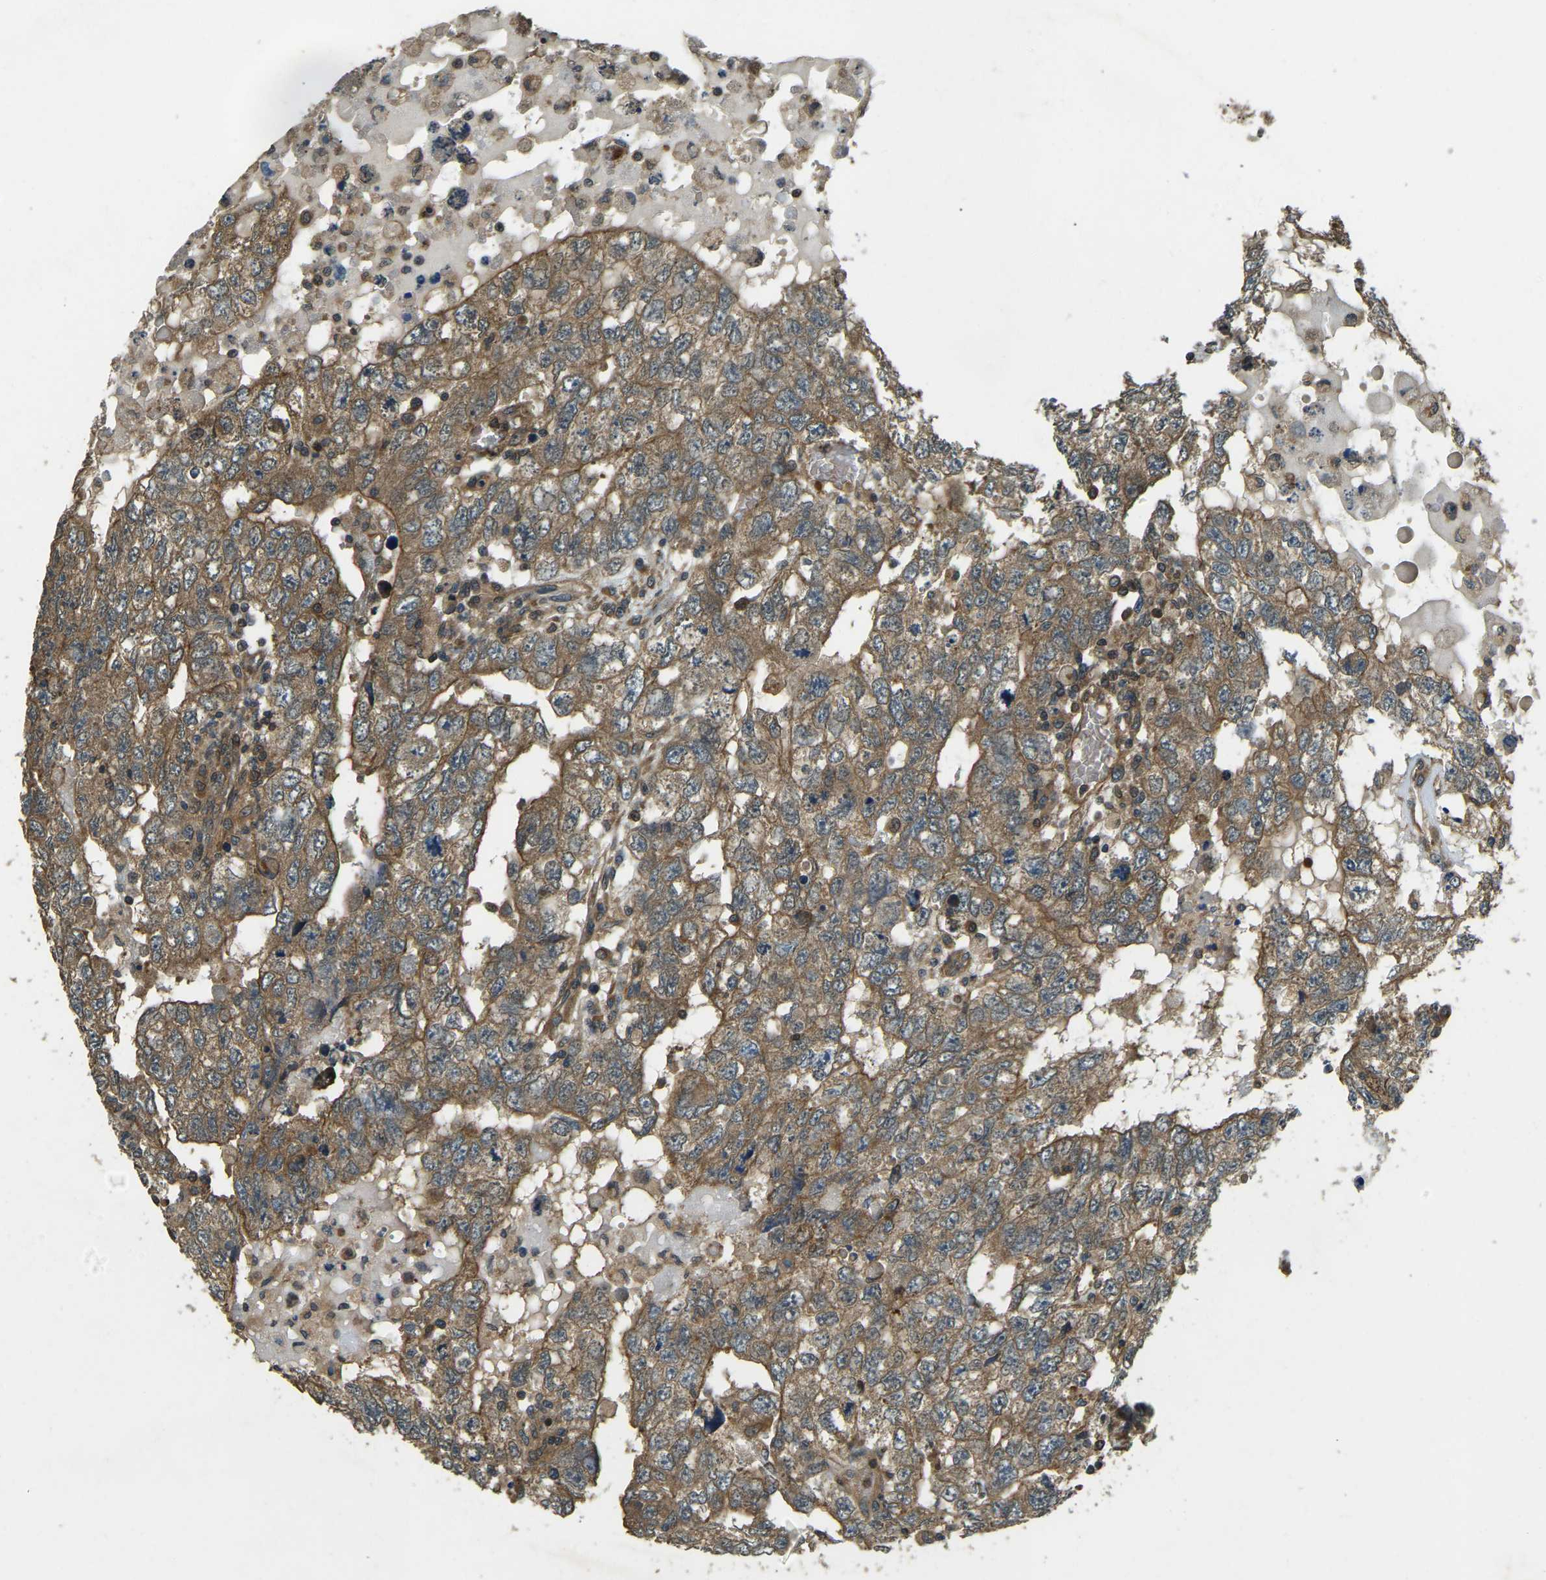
{"staining": {"intensity": "moderate", "quantity": ">75%", "location": "cytoplasmic/membranous"}, "tissue": "testis cancer", "cell_type": "Tumor cells", "image_type": "cancer", "snomed": [{"axis": "morphology", "description": "Carcinoma, Embryonal, NOS"}, {"axis": "topography", "description": "Testis"}], "caption": "Immunohistochemical staining of testis embryonal carcinoma reveals moderate cytoplasmic/membranous protein positivity in approximately >75% of tumor cells. (DAB IHC with brightfield microscopy, high magnification).", "gene": "ERGIC1", "patient": {"sex": "male", "age": 36}}